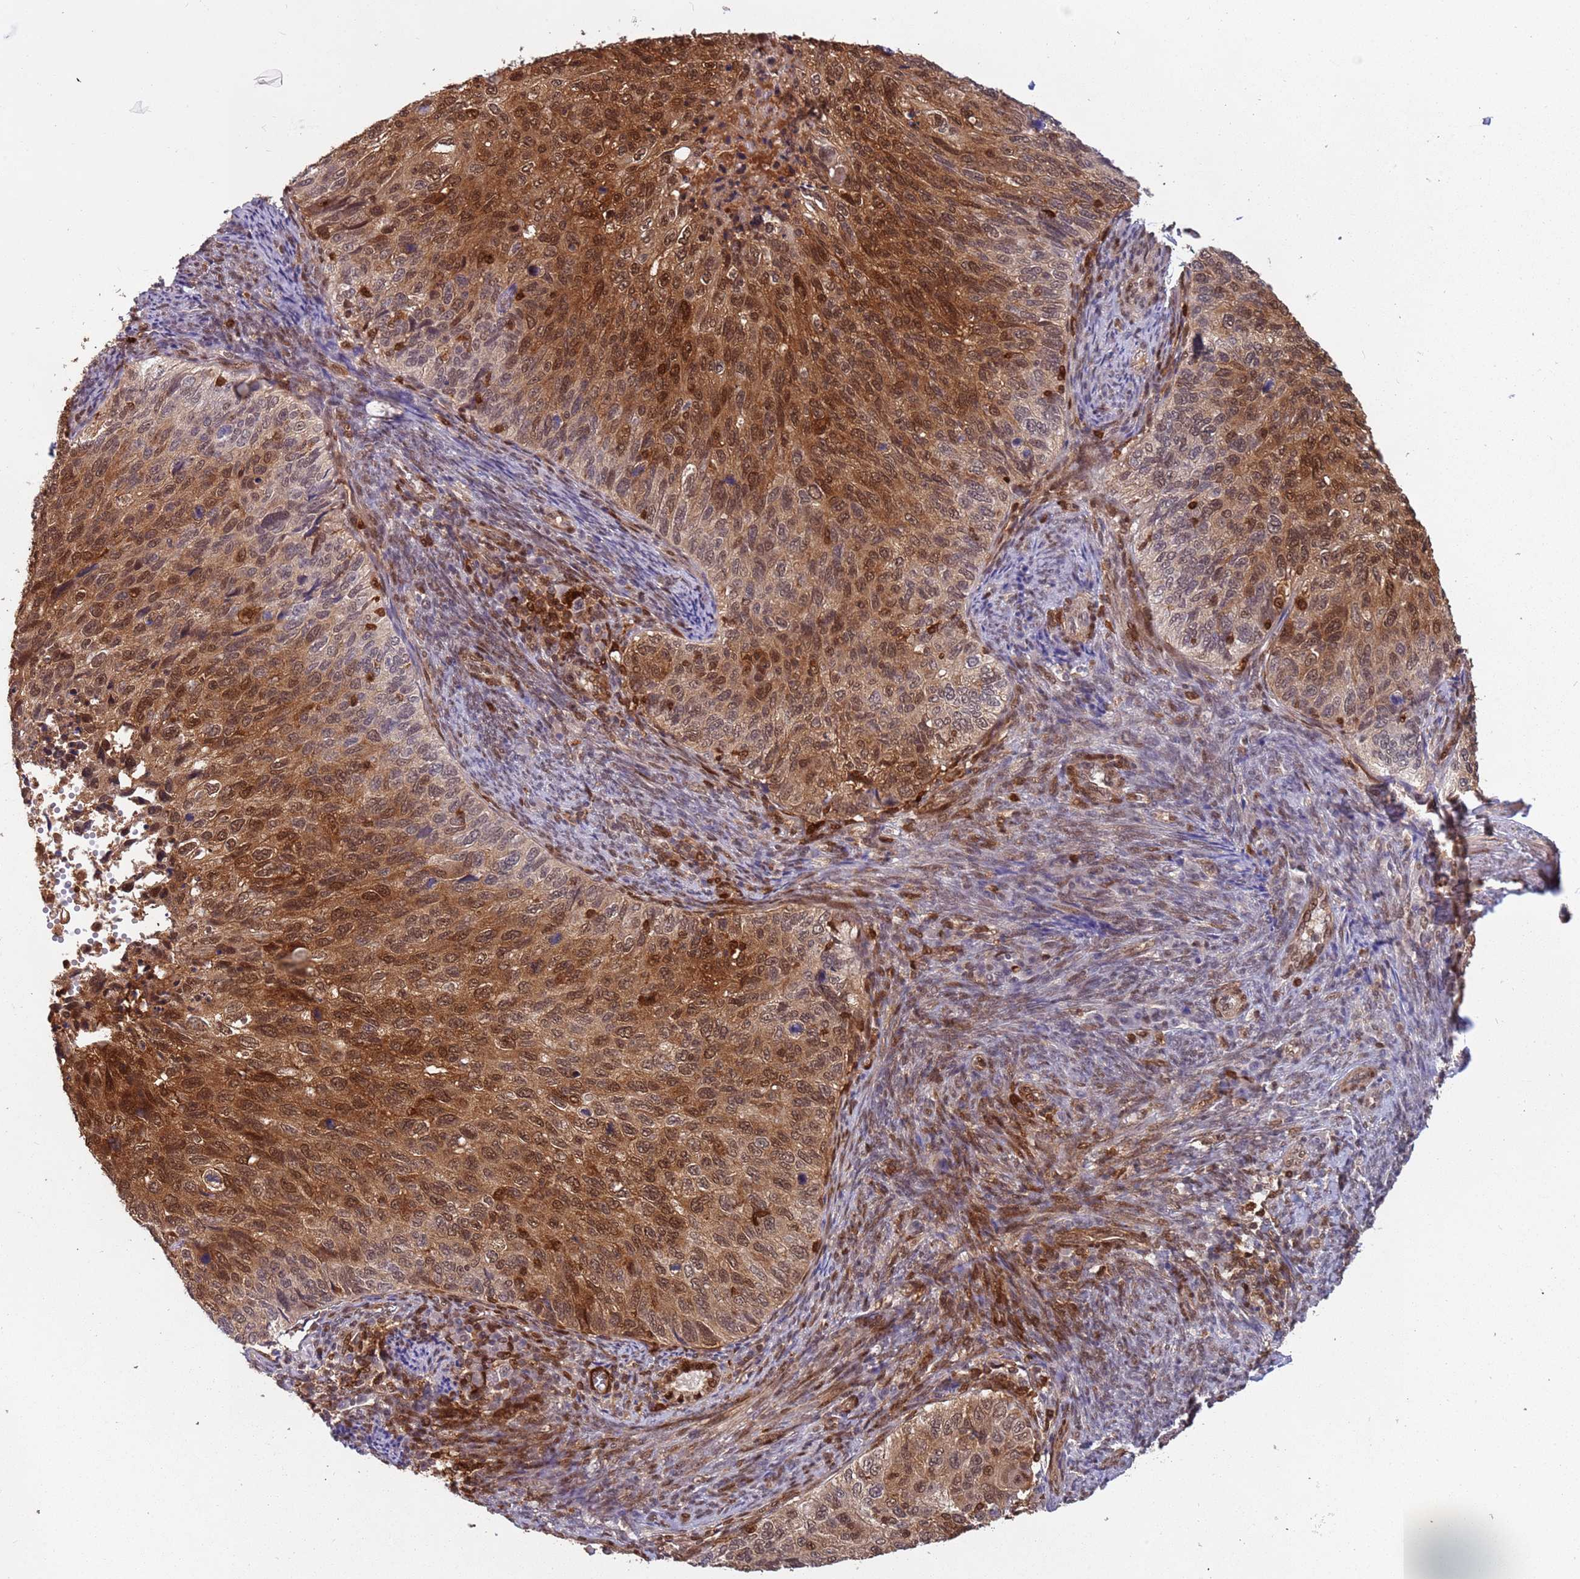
{"staining": {"intensity": "moderate", "quantity": ">75%", "location": "cytoplasmic/membranous,nuclear"}, "tissue": "cervical cancer", "cell_type": "Tumor cells", "image_type": "cancer", "snomed": [{"axis": "morphology", "description": "Squamous cell carcinoma, NOS"}, {"axis": "topography", "description": "Cervix"}], "caption": "Cervical squamous cell carcinoma was stained to show a protein in brown. There is medium levels of moderate cytoplasmic/membranous and nuclear staining in about >75% of tumor cells.", "gene": "GBP2", "patient": {"sex": "female", "age": 70}}